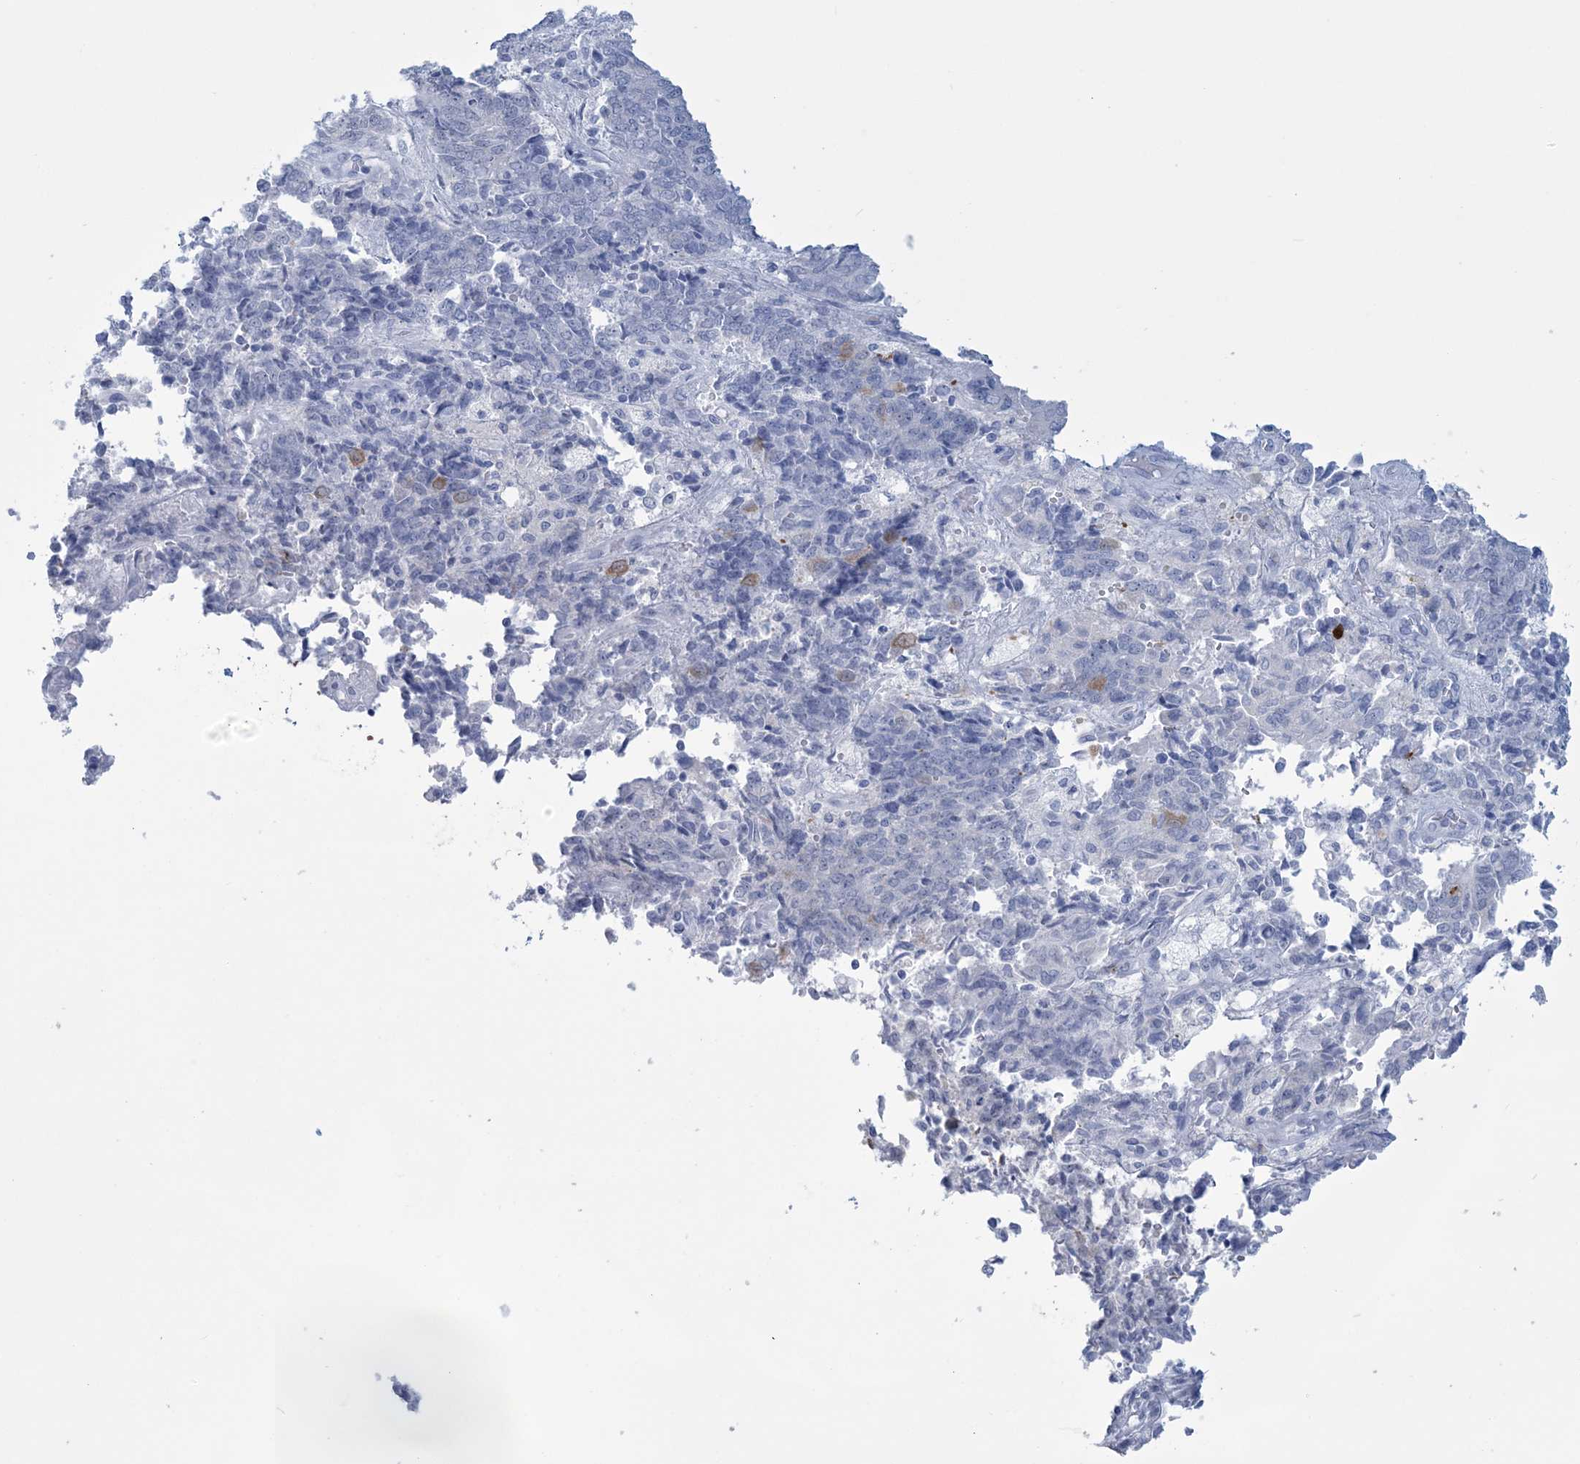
{"staining": {"intensity": "moderate", "quantity": "<25%", "location": "cytoplasmic/membranous"}, "tissue": "endometrial cancer", "cell_type": "Tumor cells", "image_type": "cancer", "snomed": [{"axis": "morphology", "description": "Adenocarcinoma, NOS"}, {"axis": "topography", "description": "Endometrium"}], "caption": "An image showing moderate cytoplasmic/membranous positivity in about <25% of tumor cells in endometrial cancer, as visualized by brown immunohistochemical staining.", "gene": "DPCD", "patient": {"sex": "female", "age": 80}}